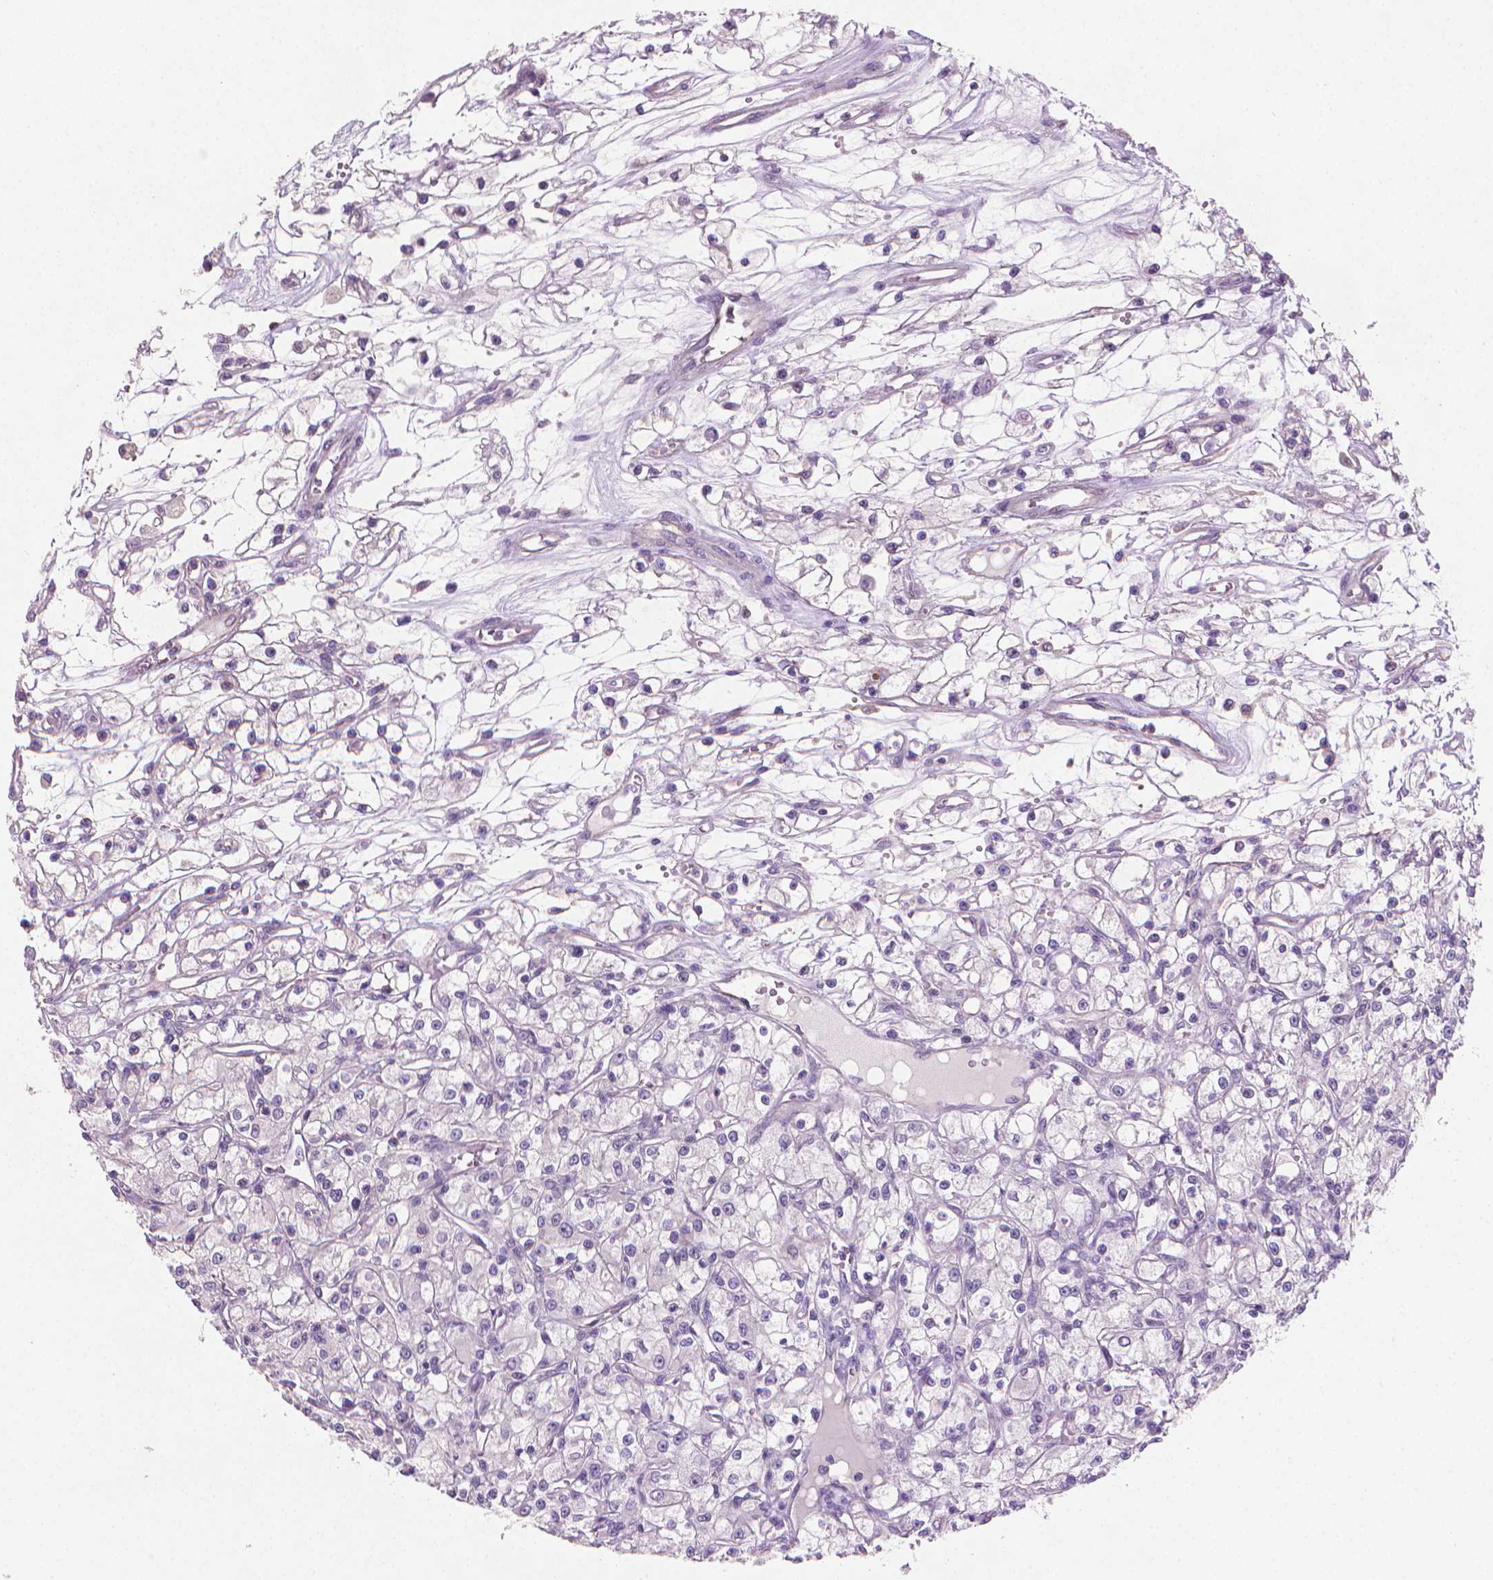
{"staining": {"intensity": "negative", "quantity": "none", "location": "none"}, "tissue": "renal cancer", "cell_type": "Tumor cells", "image_type": "cancer", "snomed": [{"axis": "morphology", "description": "Adenocarcinoma, NOS"}, {"axis": "topography", "description": "Kidney"}], "caption": "Tumor cells show no significant staining in renal adenocarcinoma. (DAB immunohistochemistry (IHC) visualized using brightfield microscopy, high magnification).", "gene": "CLXN", "patient": {"sex": "female", "age": 59}}